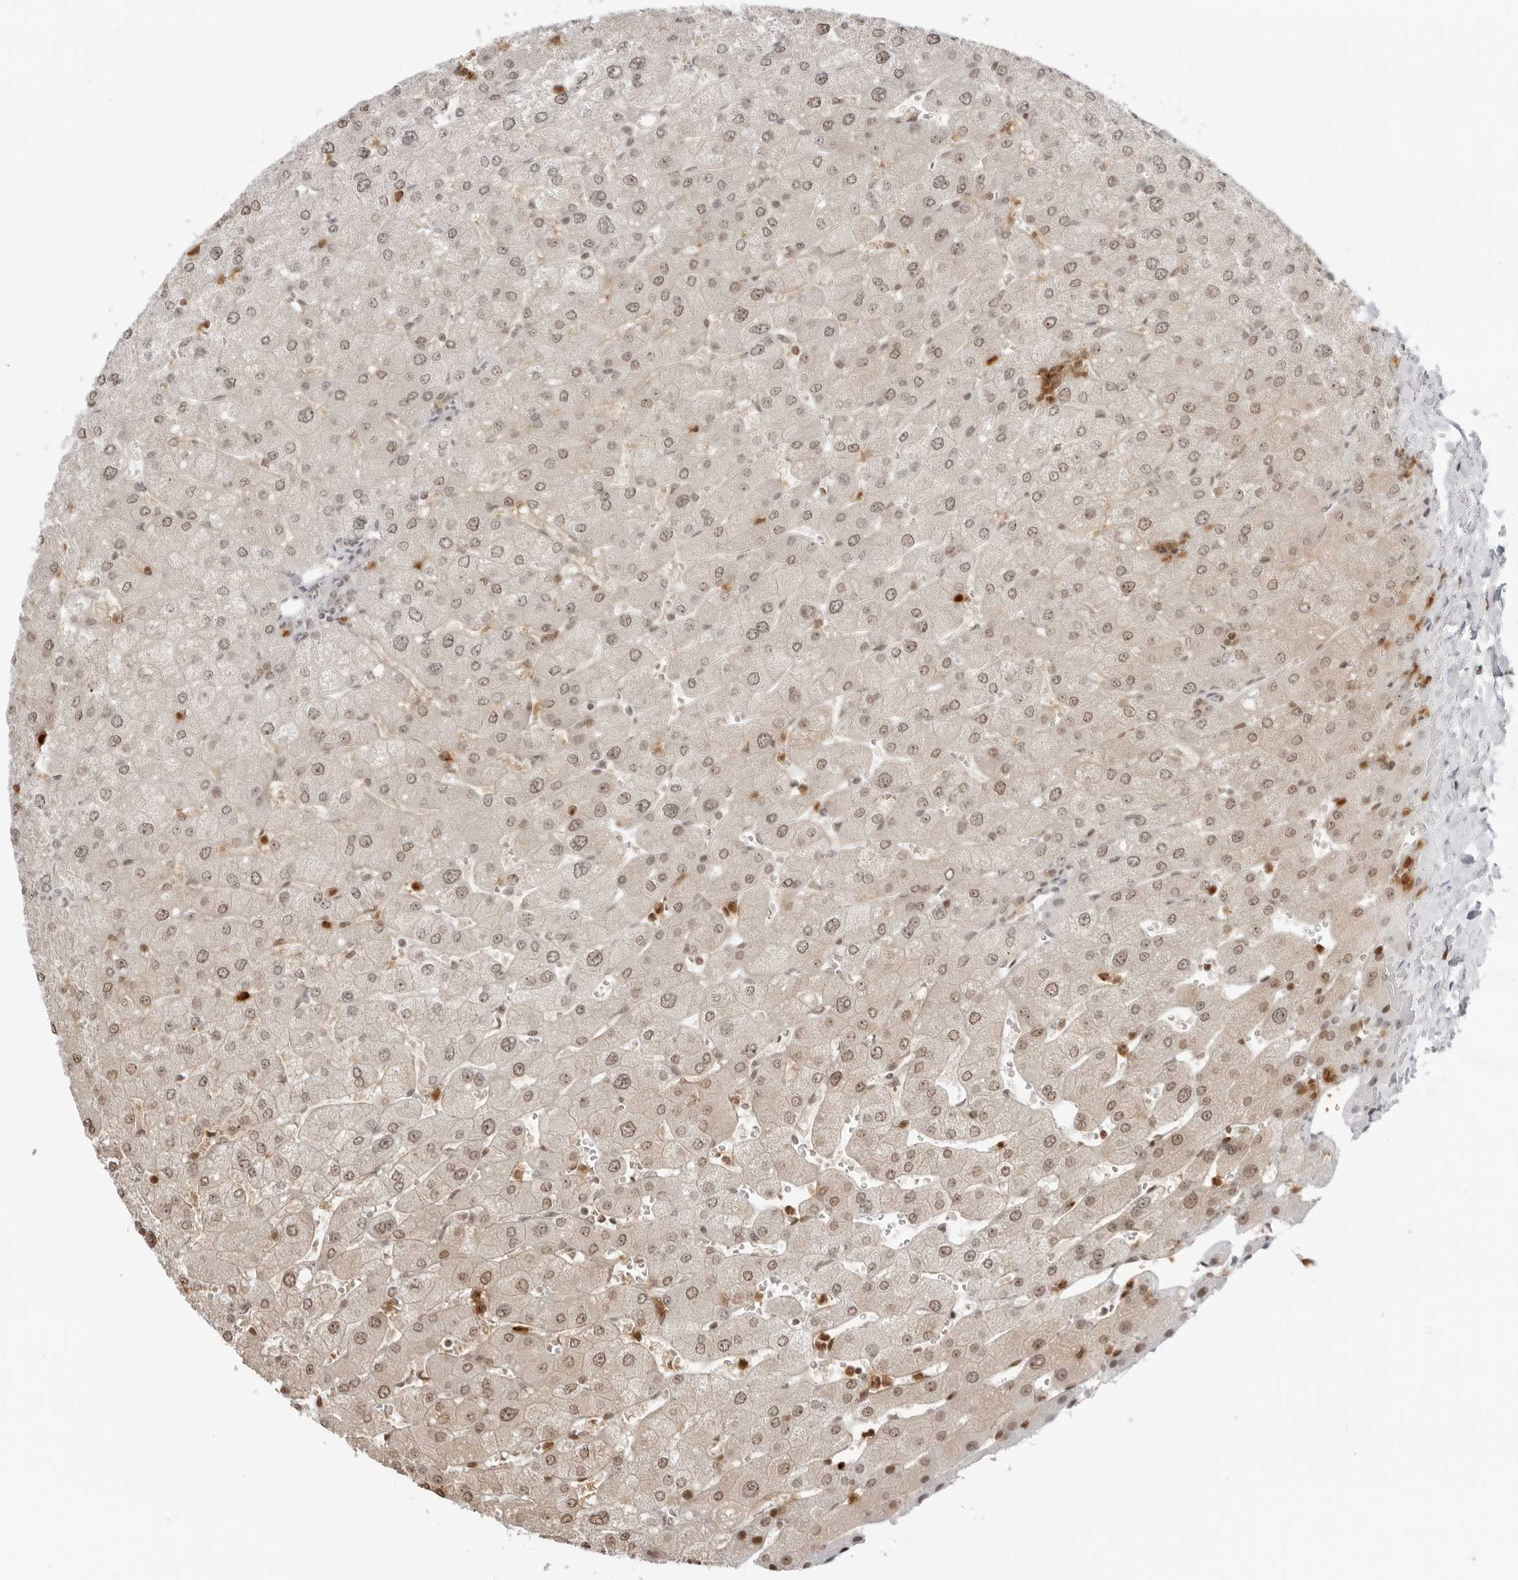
{"staining": {"intensity": "weak", "quantity": ">75%", "location": "cytoplasmic/membranous,nuclear"}, "tissue": "liver", "cell_type": "Cholangiocytes", "image_type": "normal", "snomed": [{"axis": "morphology", "description": "Normal tissue, NOS"}, {"axis": "topography", "description": "Liver"}], "caption": "DAB (3,3'-diaminobenzidine) immunohistochemical staining of benign liver reveals weak cytoplasmic/membranous,nuclear protein expression in approximately >75% of cholangiocytes. (Stains: DAB in brown, nuclei in blue, Microscopy: brightfield microscopy at high magnification).", "gene": "RNF146", "patient": {"sex": "male", "age": 55}}